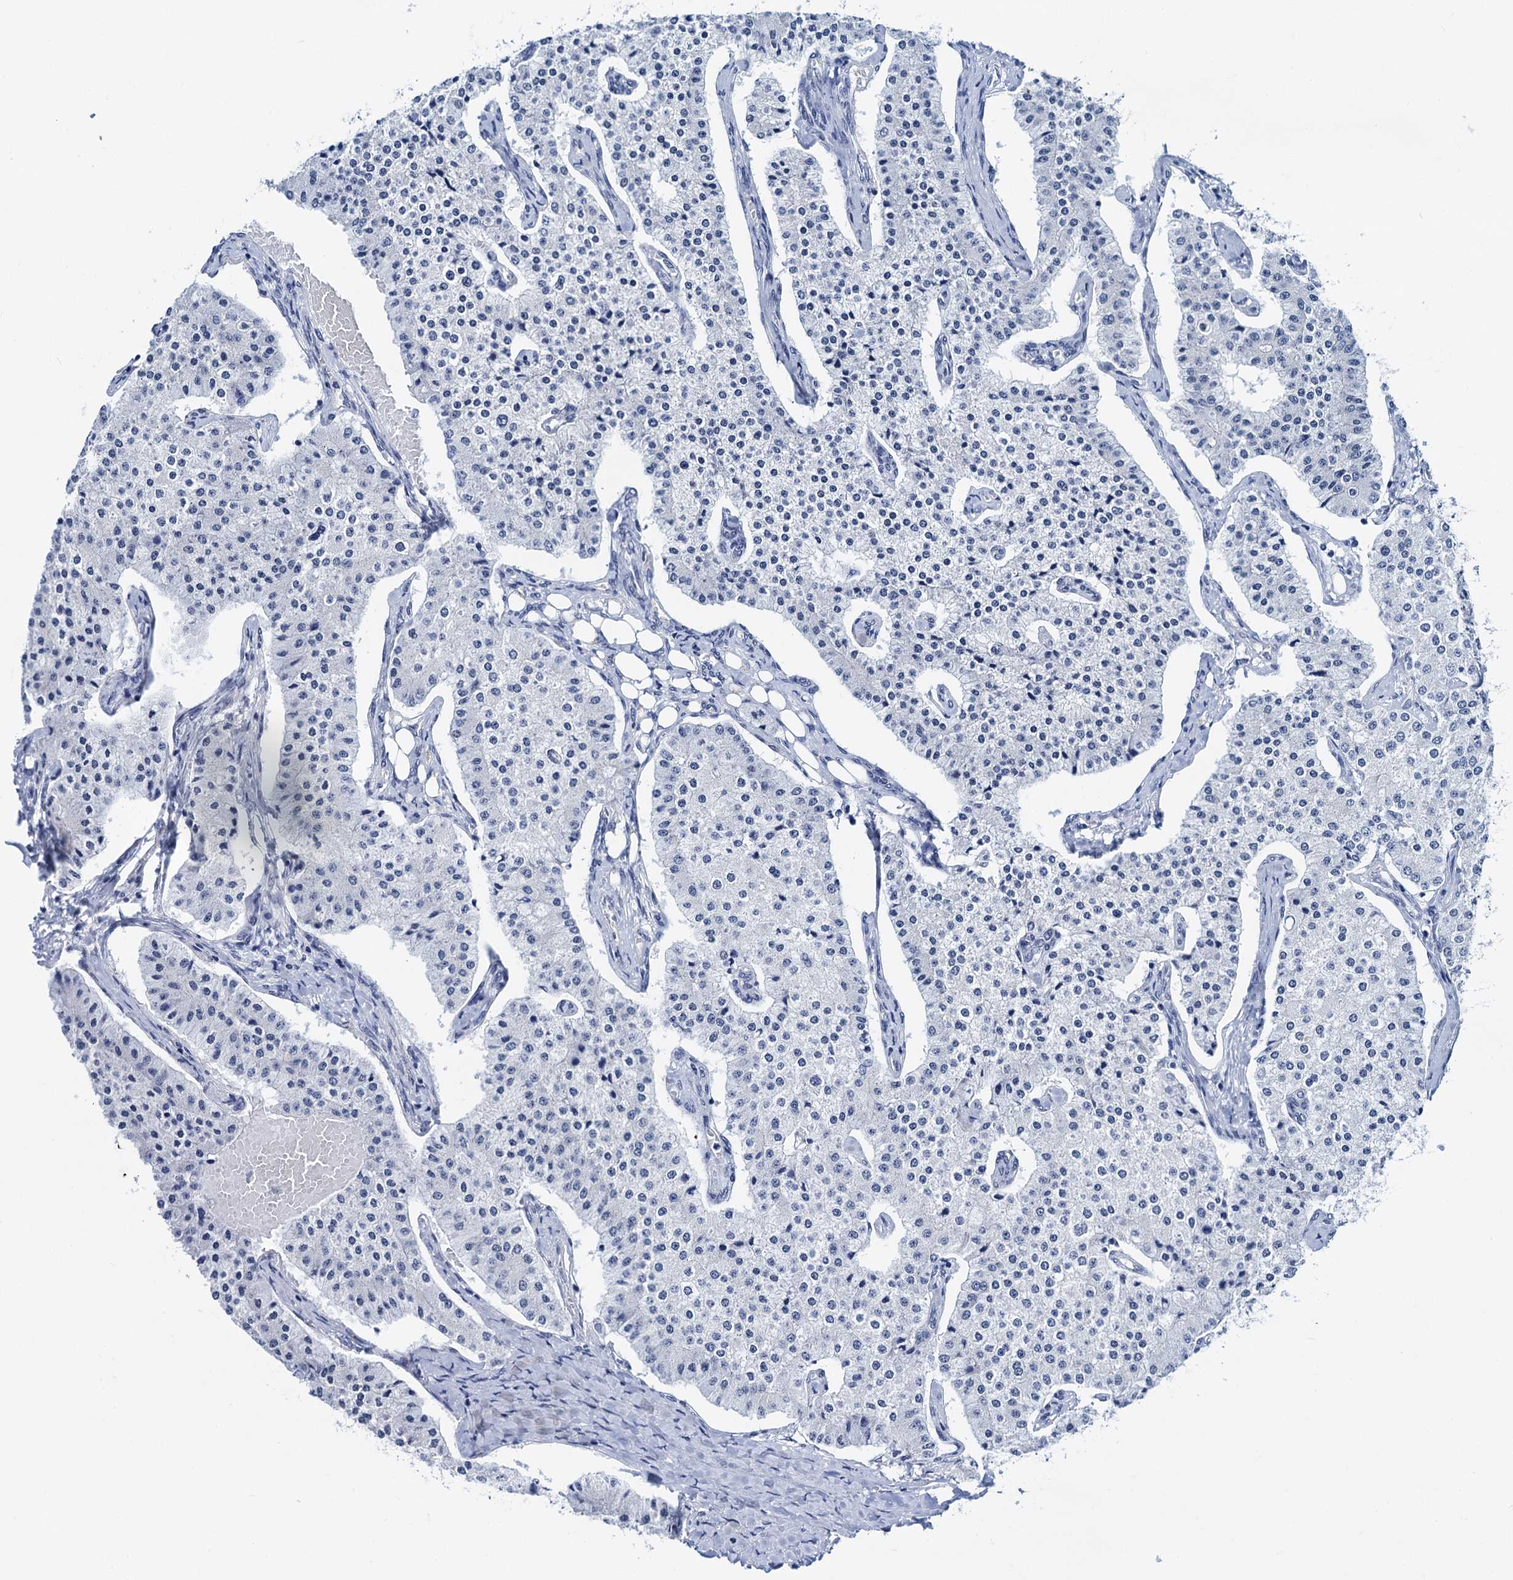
{"staining": {"intensity": "negative", "quantity": "none", "location": "none"}, "tissue": "carcinoid", "cell_type": "Tumor cells", "image_type": "cancer", "snomed": [{"axis": "morphology", "description": "Carcinoid, malignant, NOS"}, {"axis": "topography", "description": "Colon"}], "caption": "Protein analysis of carcinoid reveals no significant positivity in tumor cells.", "gene": "C16orf87", "patient": {"sex": "female", "age": 52}}